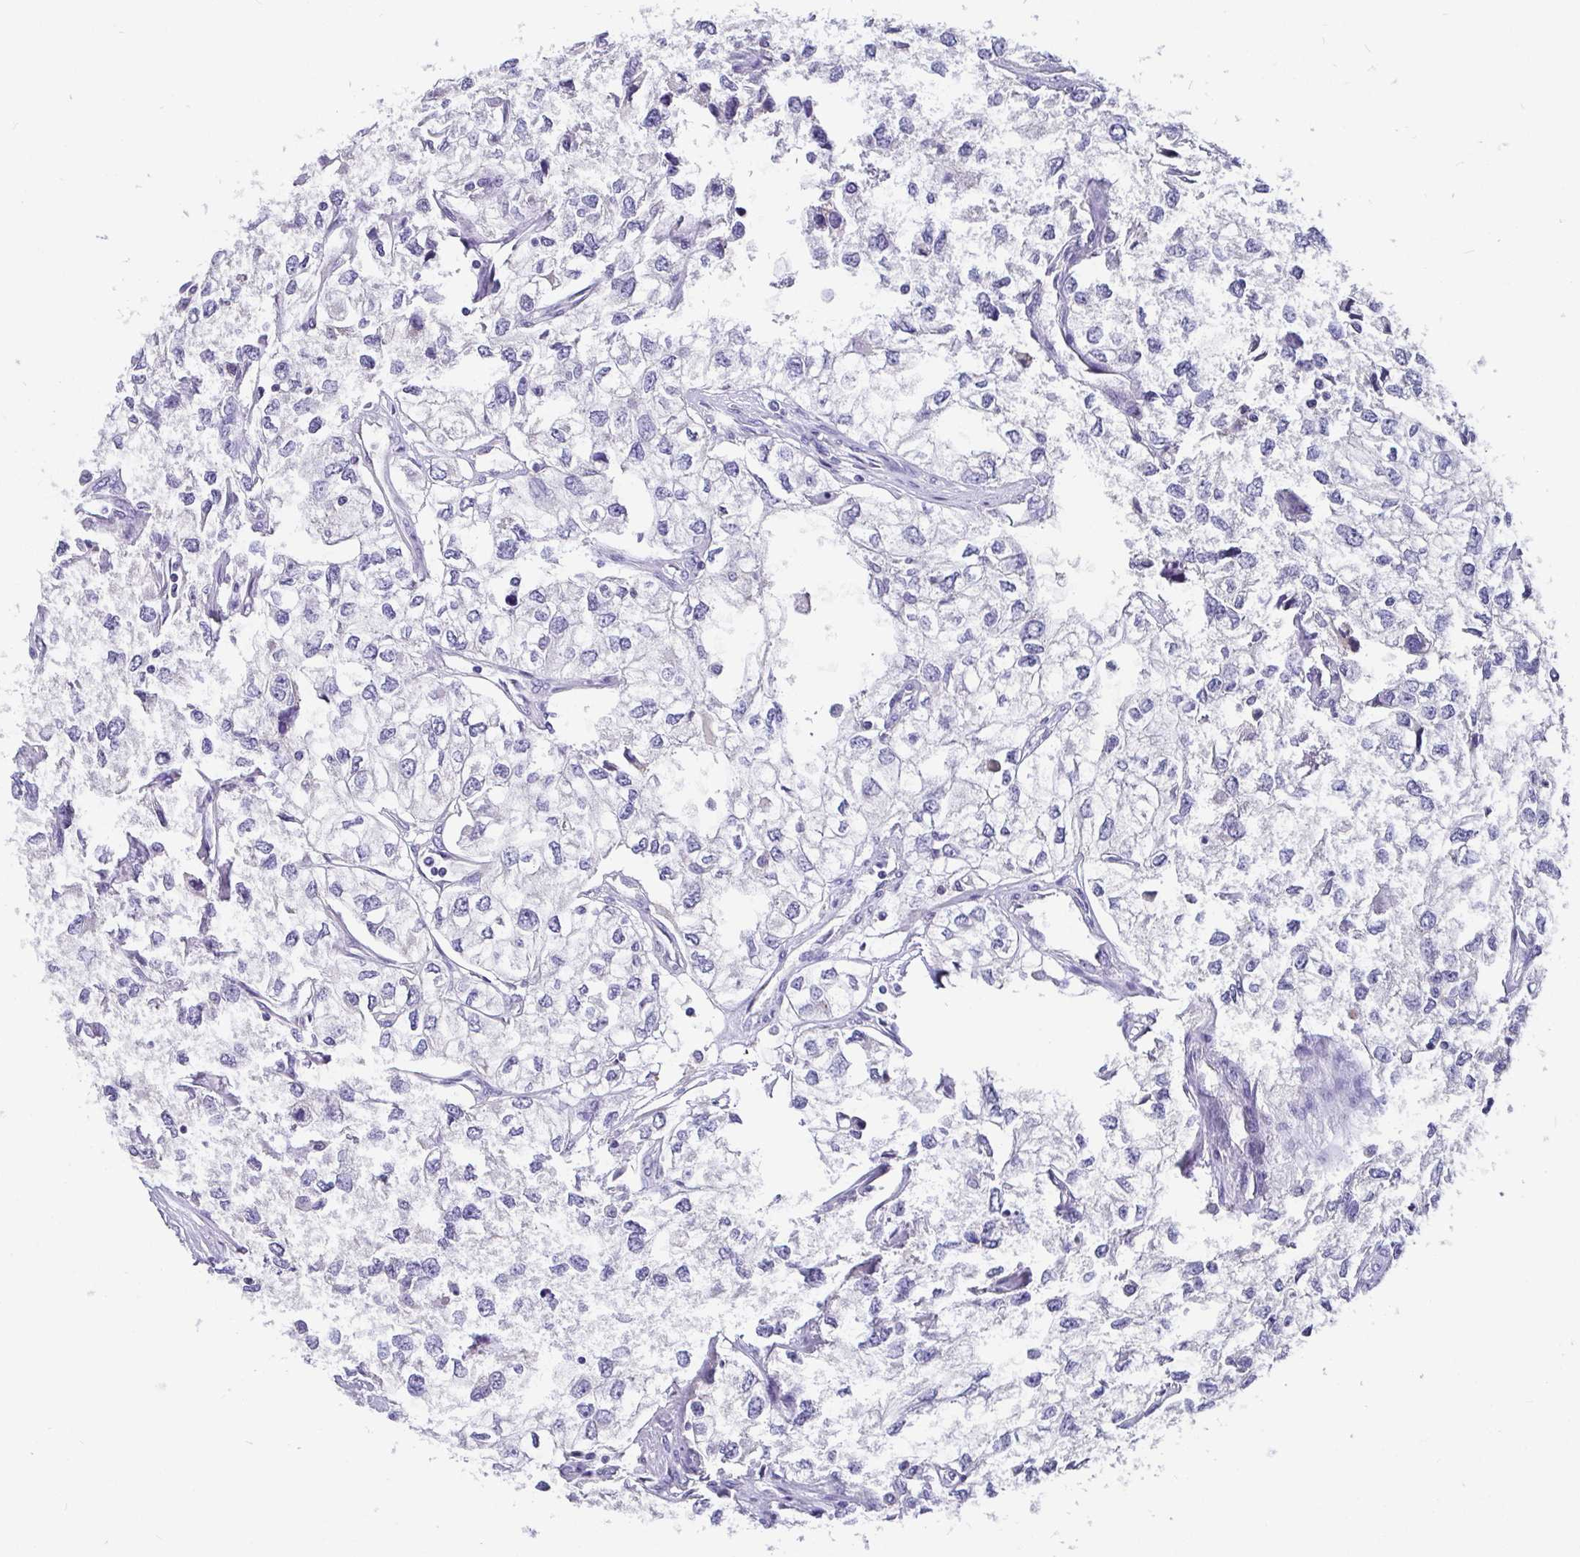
{"staining": {"intensity": "negative", "quantity": "none", "location": "none"}, "tissue": "renal cancer", "cell_type": "Tumor cells", "image_type": "cancer", "snomed": [{"axis": "morphology", "description": "Adenocarcinoma, NOS"}, {"axis": "topography", "description": "Kidney"}], "caption": "High power microscopy micrograph of an IHC histopathology image of renal adenocarcinoma, revealing no significant positivity in tumor cells. Nuclei are stained in blue.", "gene": "ADAMTS6", "patient": {"sex": "female", "age": 59}}